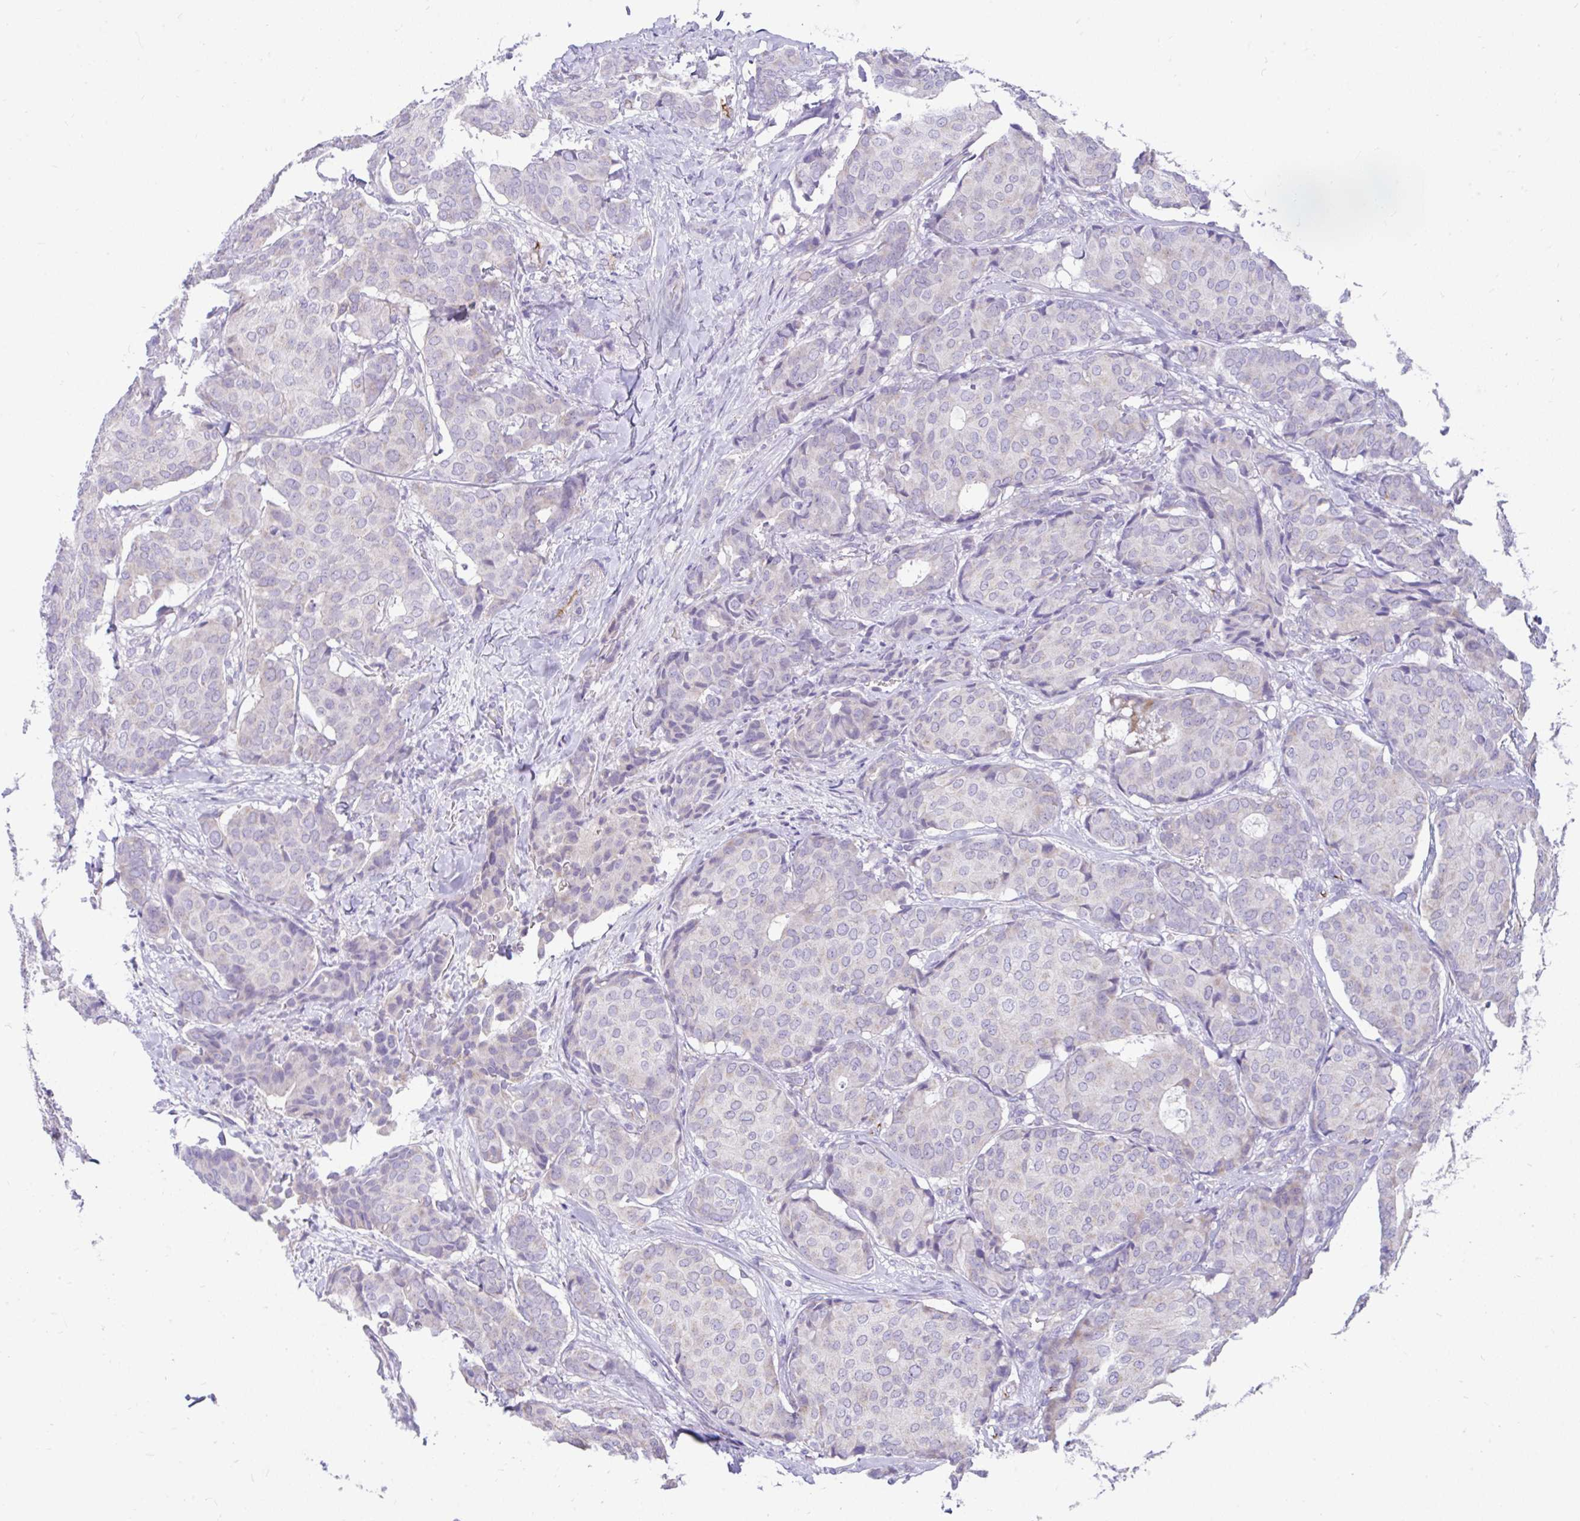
{"staining": {"intensity": "negative", "quantity": "none", "location": "none"}, "tissue": "breast cancer", "cell_type": "Tumor cells", "image_type": "cancer", "snomed": [{"axis": "morphology", "description": "Duct carcinoma"}, {"axis": "topography", "description": "Breast"}], "caption": "A micrograph of breast intraductal carcinoma stained for a protein shows no brown staining in tumor cells.", "gene": "CCSAP", "patient": {"sex": "female", "age": 75}}